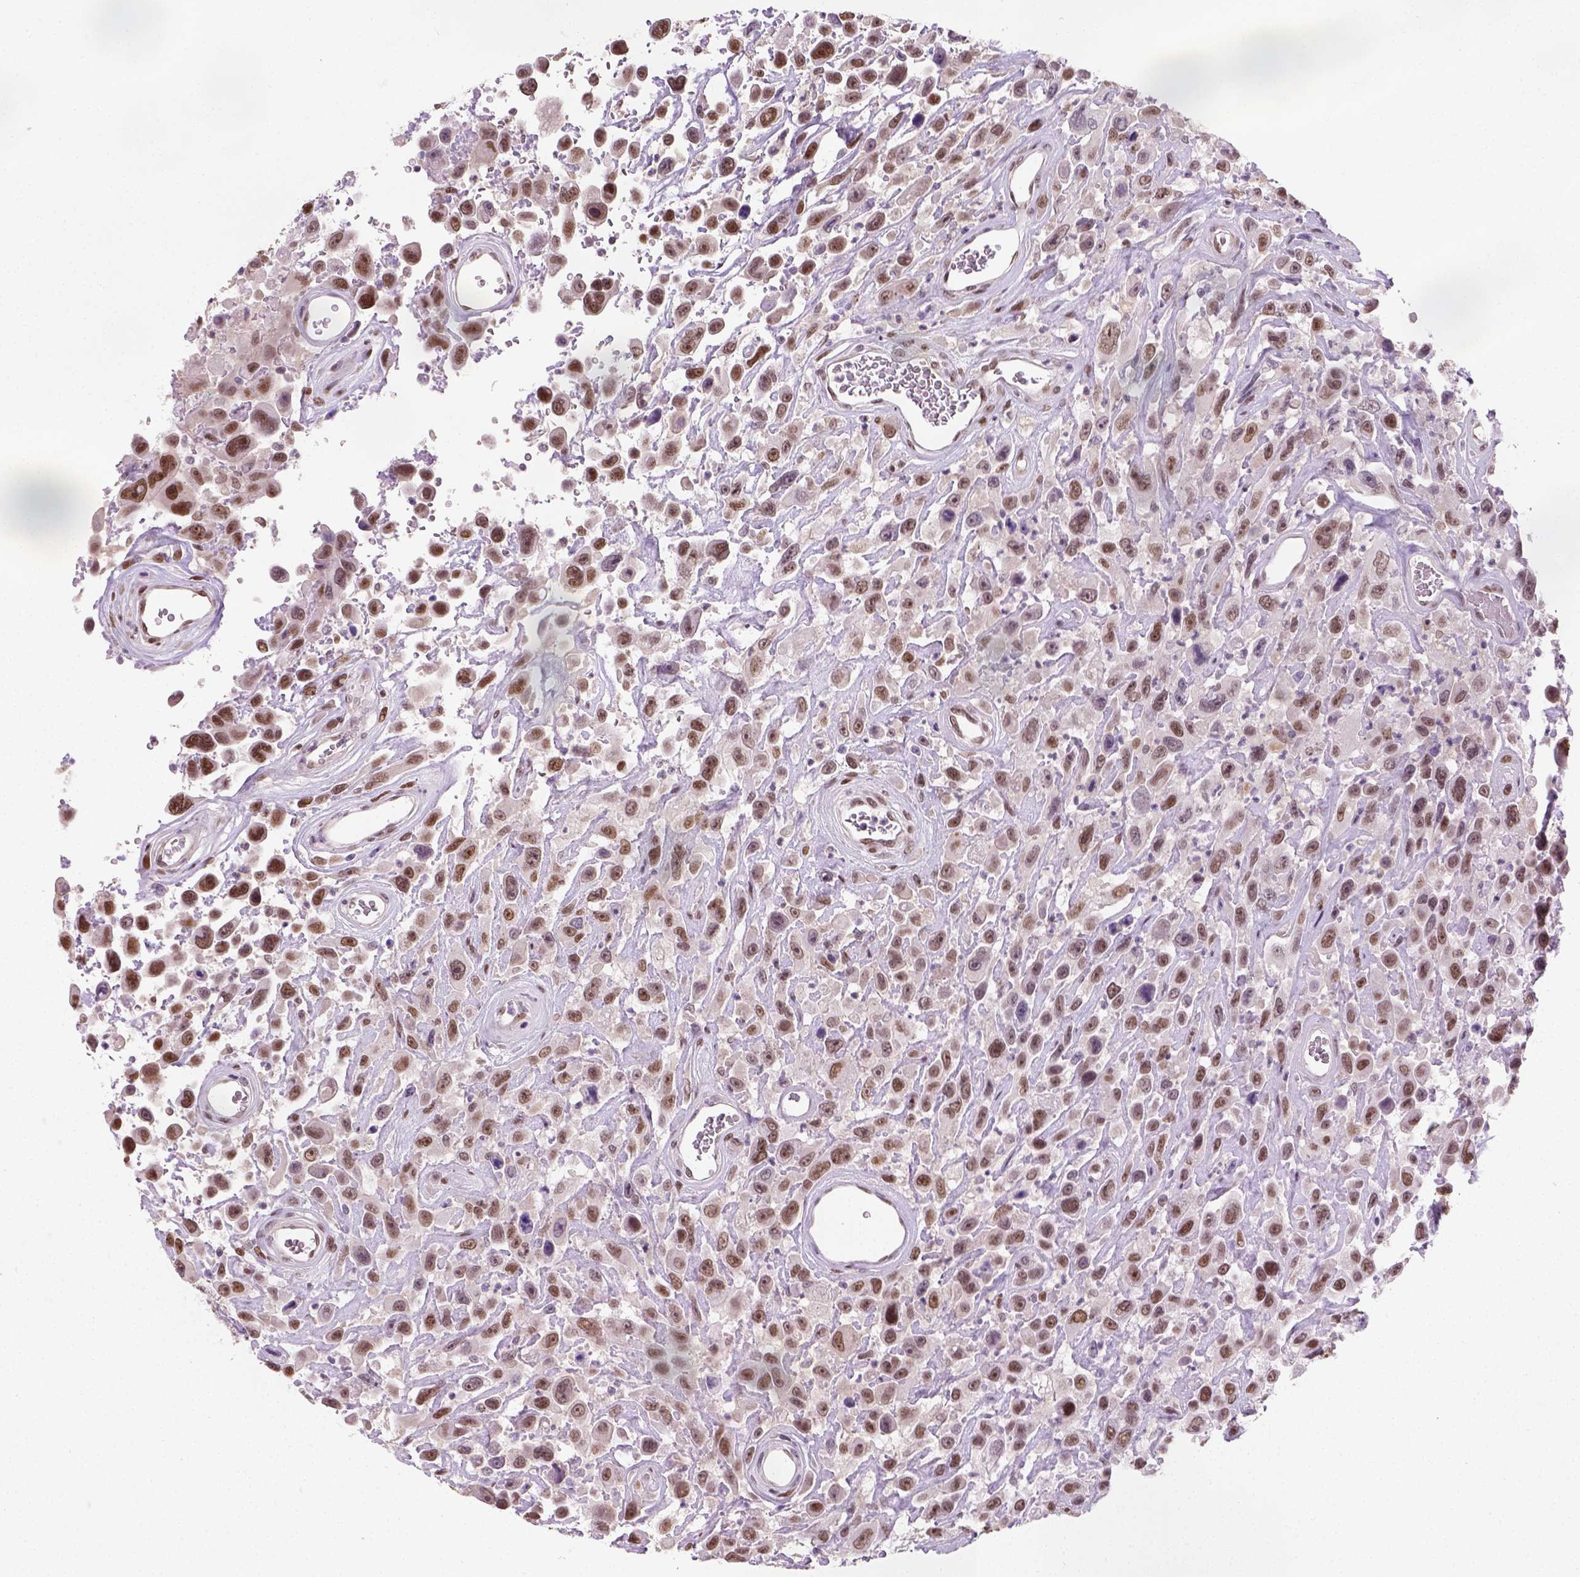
{"staining": {"intensity": "negative", "quantity": "none", "location": "none"}, "tissue": "urothelial cancer", "cell_type": "Tumor cells", "image_type": "cancer", "snomed": [{"axis": "morphology", "description": "Urothelial carcinoma, High grade"}, {"axis": "topography", "description": "Urinary bladder"}], "caption": "This is a histopathology image of immunohistochemistry (IHC) staining of urothelial carcinoma (high-grade), which shows no positivity in tumor cells. (DAB (3,3'-diaminobenzidine) IHC with hematoxylin counter stain).", "gene": "C1orf112", "patient": {"sex": "male", "age": 53}}